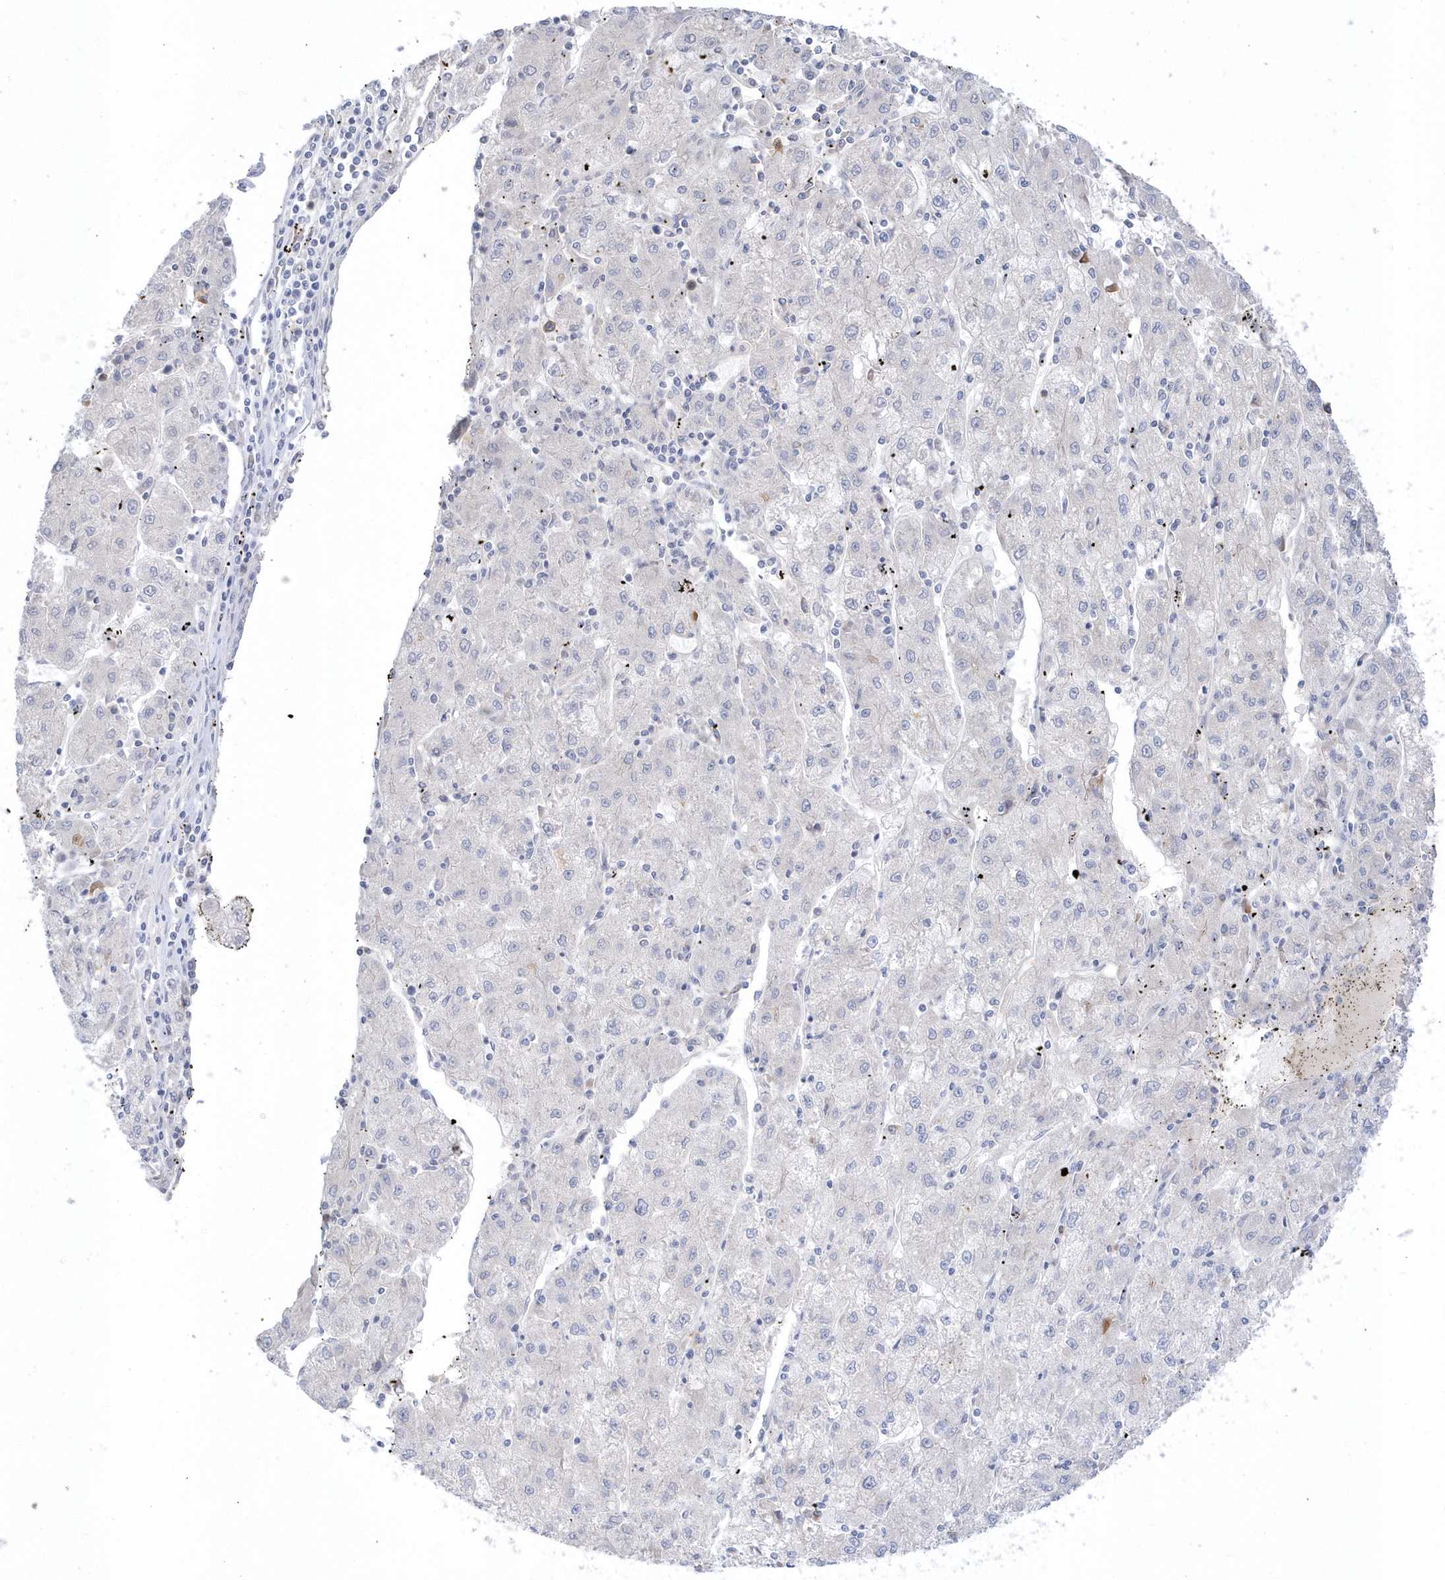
{"staining": {"intensity": "negative", "quantity": "none", "location": "none"}, "tissue": "liver cancer", "cell_type": "Tumor cells", "image_type": "cancer", "snomed": [{"axis": "morphology", "description": "Carcinoma, Hepatocellular, NOS"}, {"axis": "topography", "description": "Liver"}], "caption": "Micrograph shows no significant protein staining in tumor cells of hepatocellular carcinoma (liver).", "gene": "SEMA3D", "patient": {"sex": "male", "age": 72}}